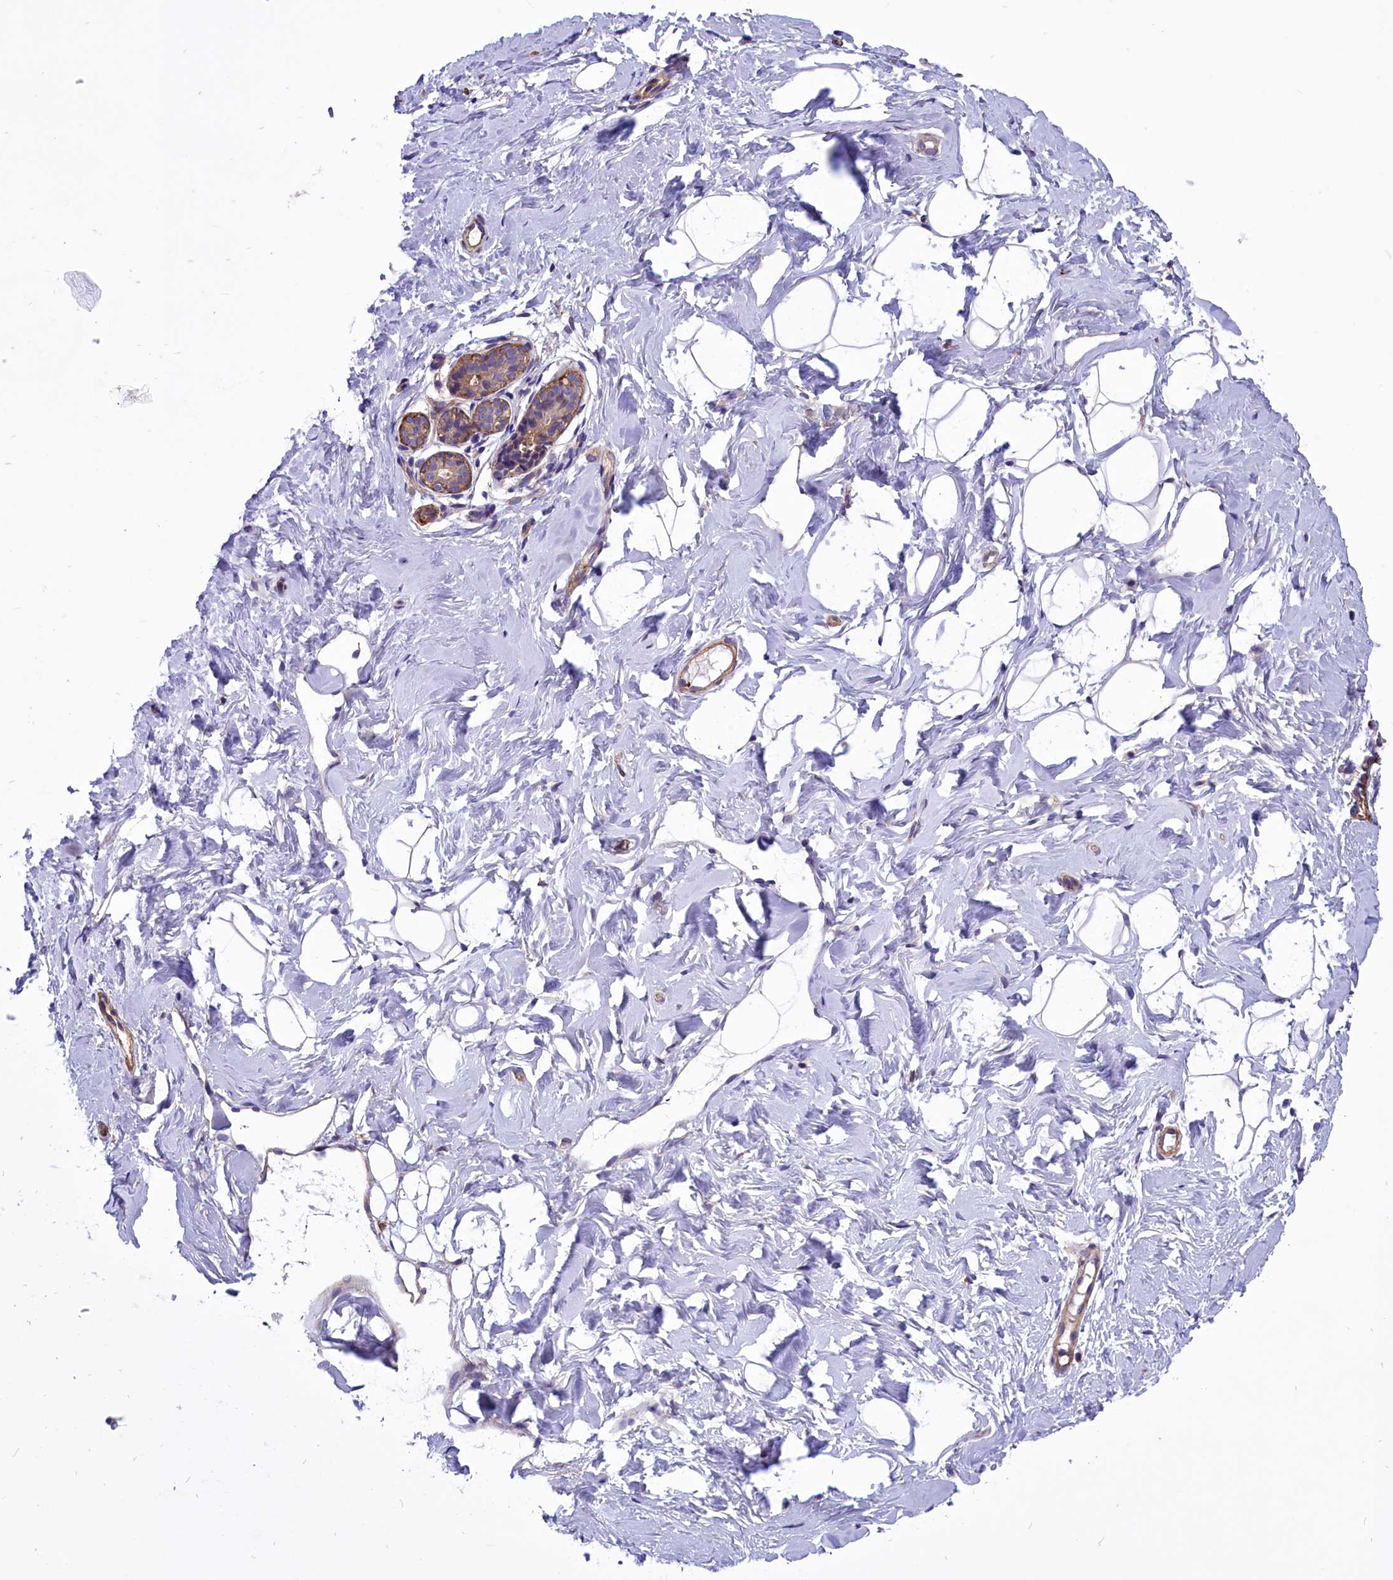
{"staining": {"intensity": "negative", "quantity": "none", "location": "none"}, "tissue": "breast", "cell_type": "Adipocytes", "image_type": "normal", "snomed": [{"axis": "morphology", "description": "Normal tissue, NOS"}, {"axis": "morphology", "description": "Adenoma, NOS"}, {"axis": "topography", "description": "Breast"}], "caption": "Breast stained for a protein using immunohistochemistry exhibits no positivity adipocytes.", "gene": "AMDHD2", "patient": {"sex": "female", "age": 23}}